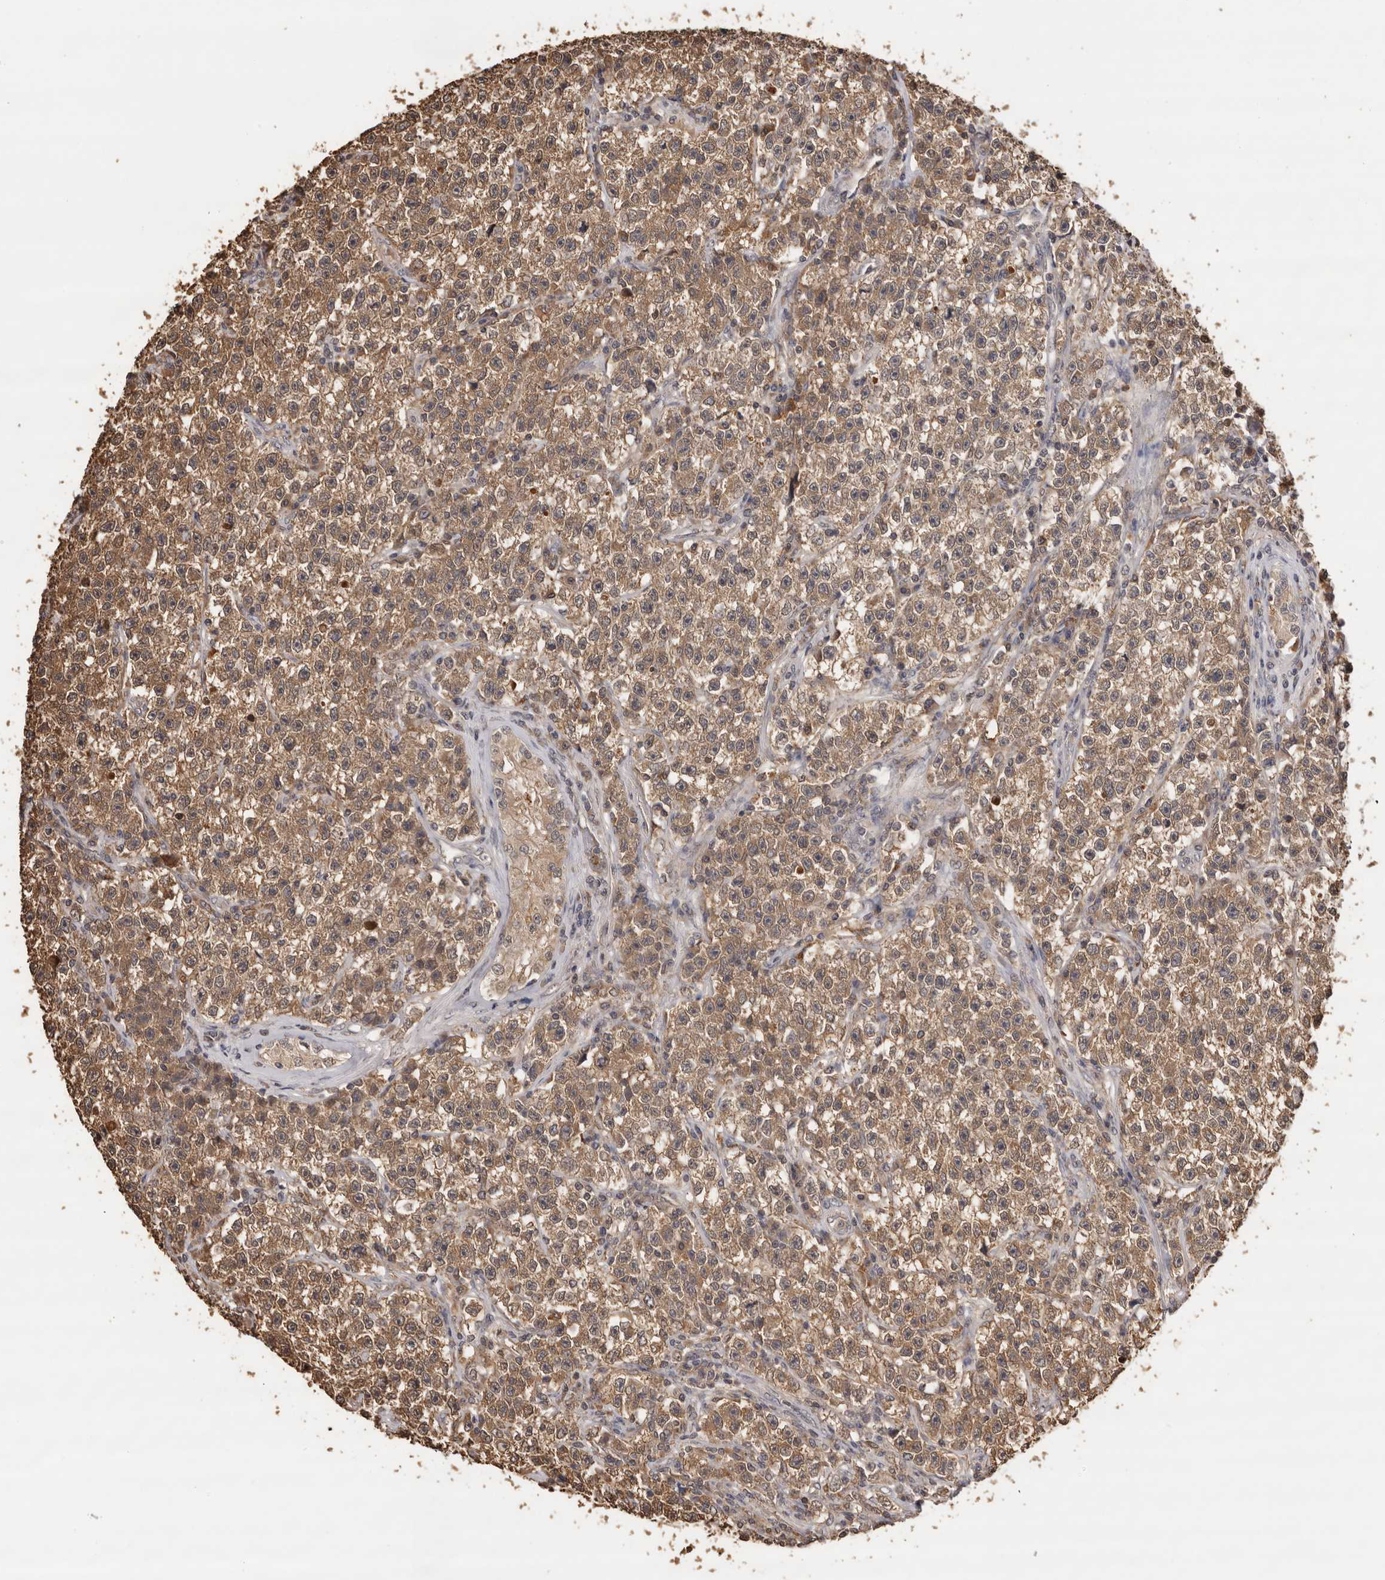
{"staining": {"intensity": "moderate", "quantity": ">75%", "location": "cytoplasmic/membranous"}, "tissue": "testis cancer", "cell_type": "Tumor cells", "image_type": "cancer", "snomed": [{"axis": "morphology", "description": "Seminoma, NOS"}, {"axis": "topography", "description": "Testis"}], "caption": "Testis cancer (seminoma) stained with a protein marker demonstrates moderate staining in tumor cells.", "gene": "KIF2B", "patient": {"sex": "male", "age": 22}}